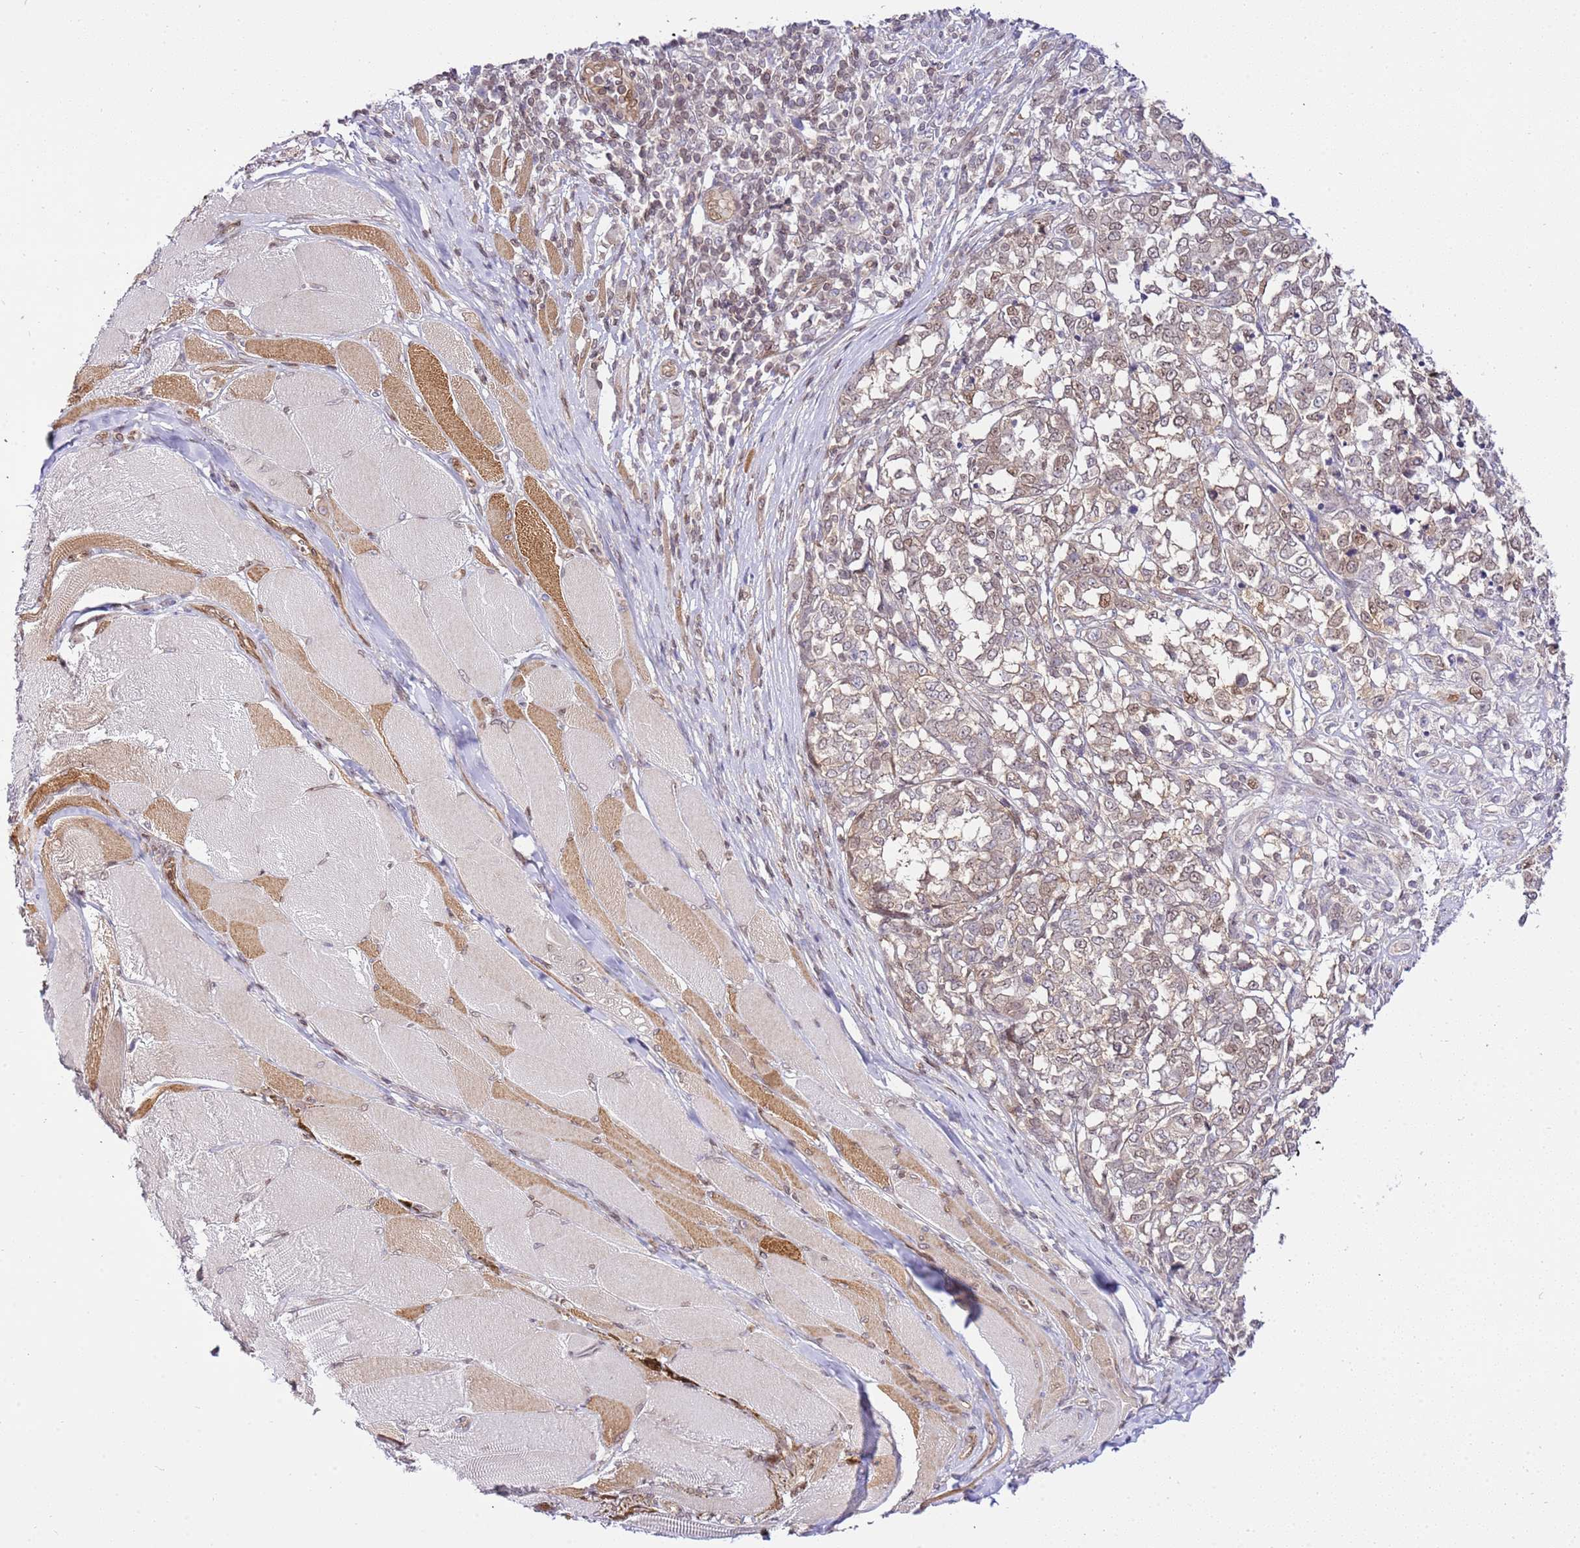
{"staining": {"intensity": "weak", "quantity": "<25%", "location": "nuclear"}, "tissue": "melanoma", "cell_type": "Tumor cells", "image_type": "cancer", "snomed": [{"axis": "morphology", "description": "Malignant melanoma, NOS"}, {"axis": "topography", "description": "Skin"}], "caption": "High power microscopy image of an IHC photomicrograph of malignant melanoma, revealing no significant positivity in tumor cells. (Stains: DAB immunohistochemistry with hematoxylin counter stain, Microscopy: brightfield microscopy at high magnification).", "gene": "TRIM37", "patient": {"sex": "female", "age": 72}}